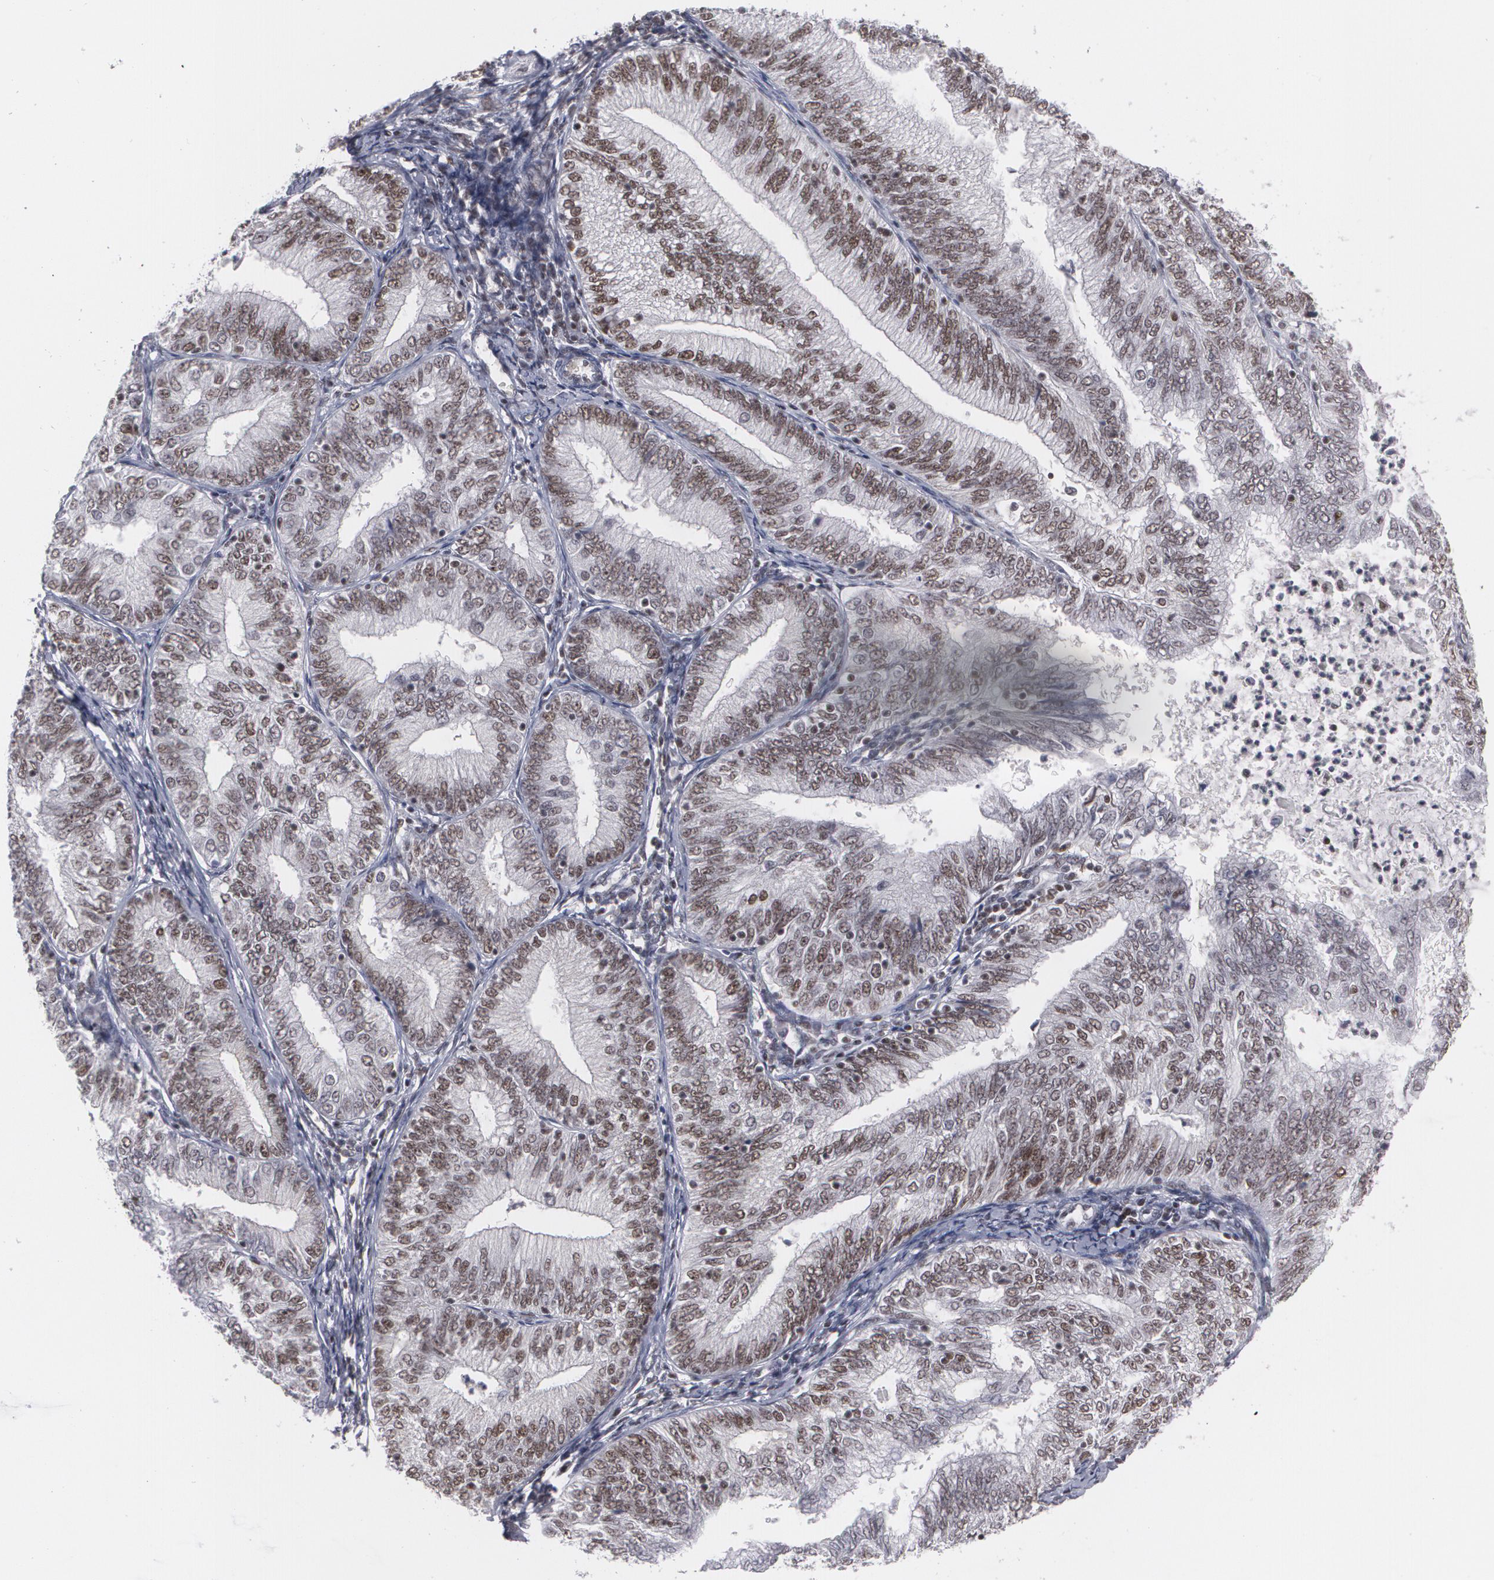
{"staining": {"intensity": "weak", "quantity": "25%-75%", "location": "nuclear"}, "tissue": "endometrial cancer", "cell_type": "Tumor cells", "image_type": "cancer", "snomed": [{"axis": "morphology", "description": "Adenocarcinoma, NOS"}, {"axis": "topography", "description": "Endometrium"}], "caption": "Weak nuclear protein staining is appreciated in approximately 25%-75% of tumor cells in endometrial adenocarcinoma.", "gene": "MCL1", "patient": {"sex": "female", "age": 69}}